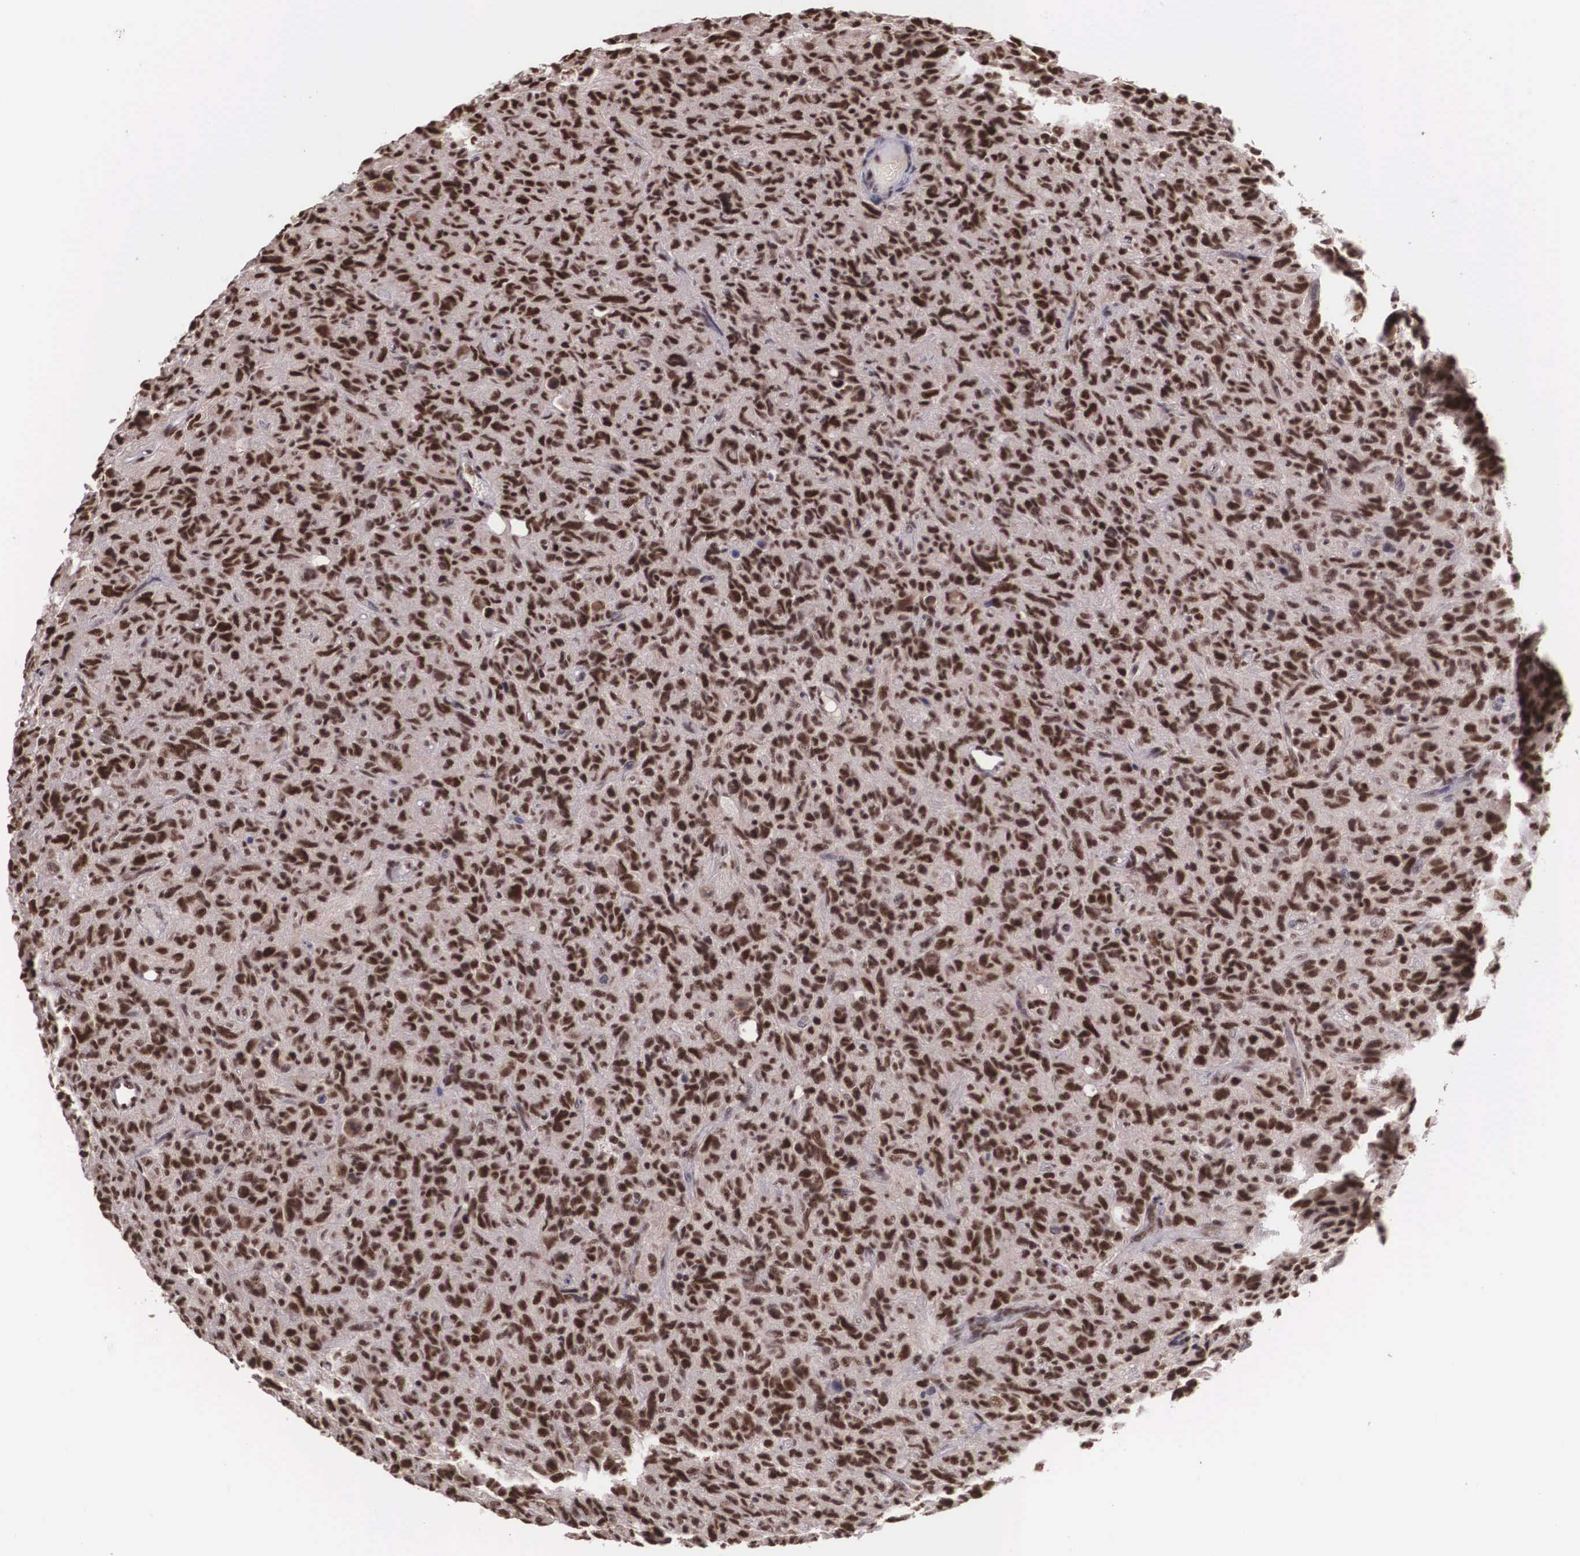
{"staining": {"intensity": "strong", "quantity": ">75%", "location": "nuclear"}, "tissue": "glioma", "cell_type": "Tumor cells", "image_type": "cancer", "snomed": [{"axis": "morphology", "description": "Glioma, malignant, High grade"}, {"axis": "topography", "description": "Brain"}], "caption": "Immunohistochemistry (DAB (3,3'-diaminobenzidine)) staining of glioma demonstrates strong nuclear protein positivity in approximately >75% of tumor cells.", "gene": "POLR2F", "patient": {"sex": "female", "age": 60}}